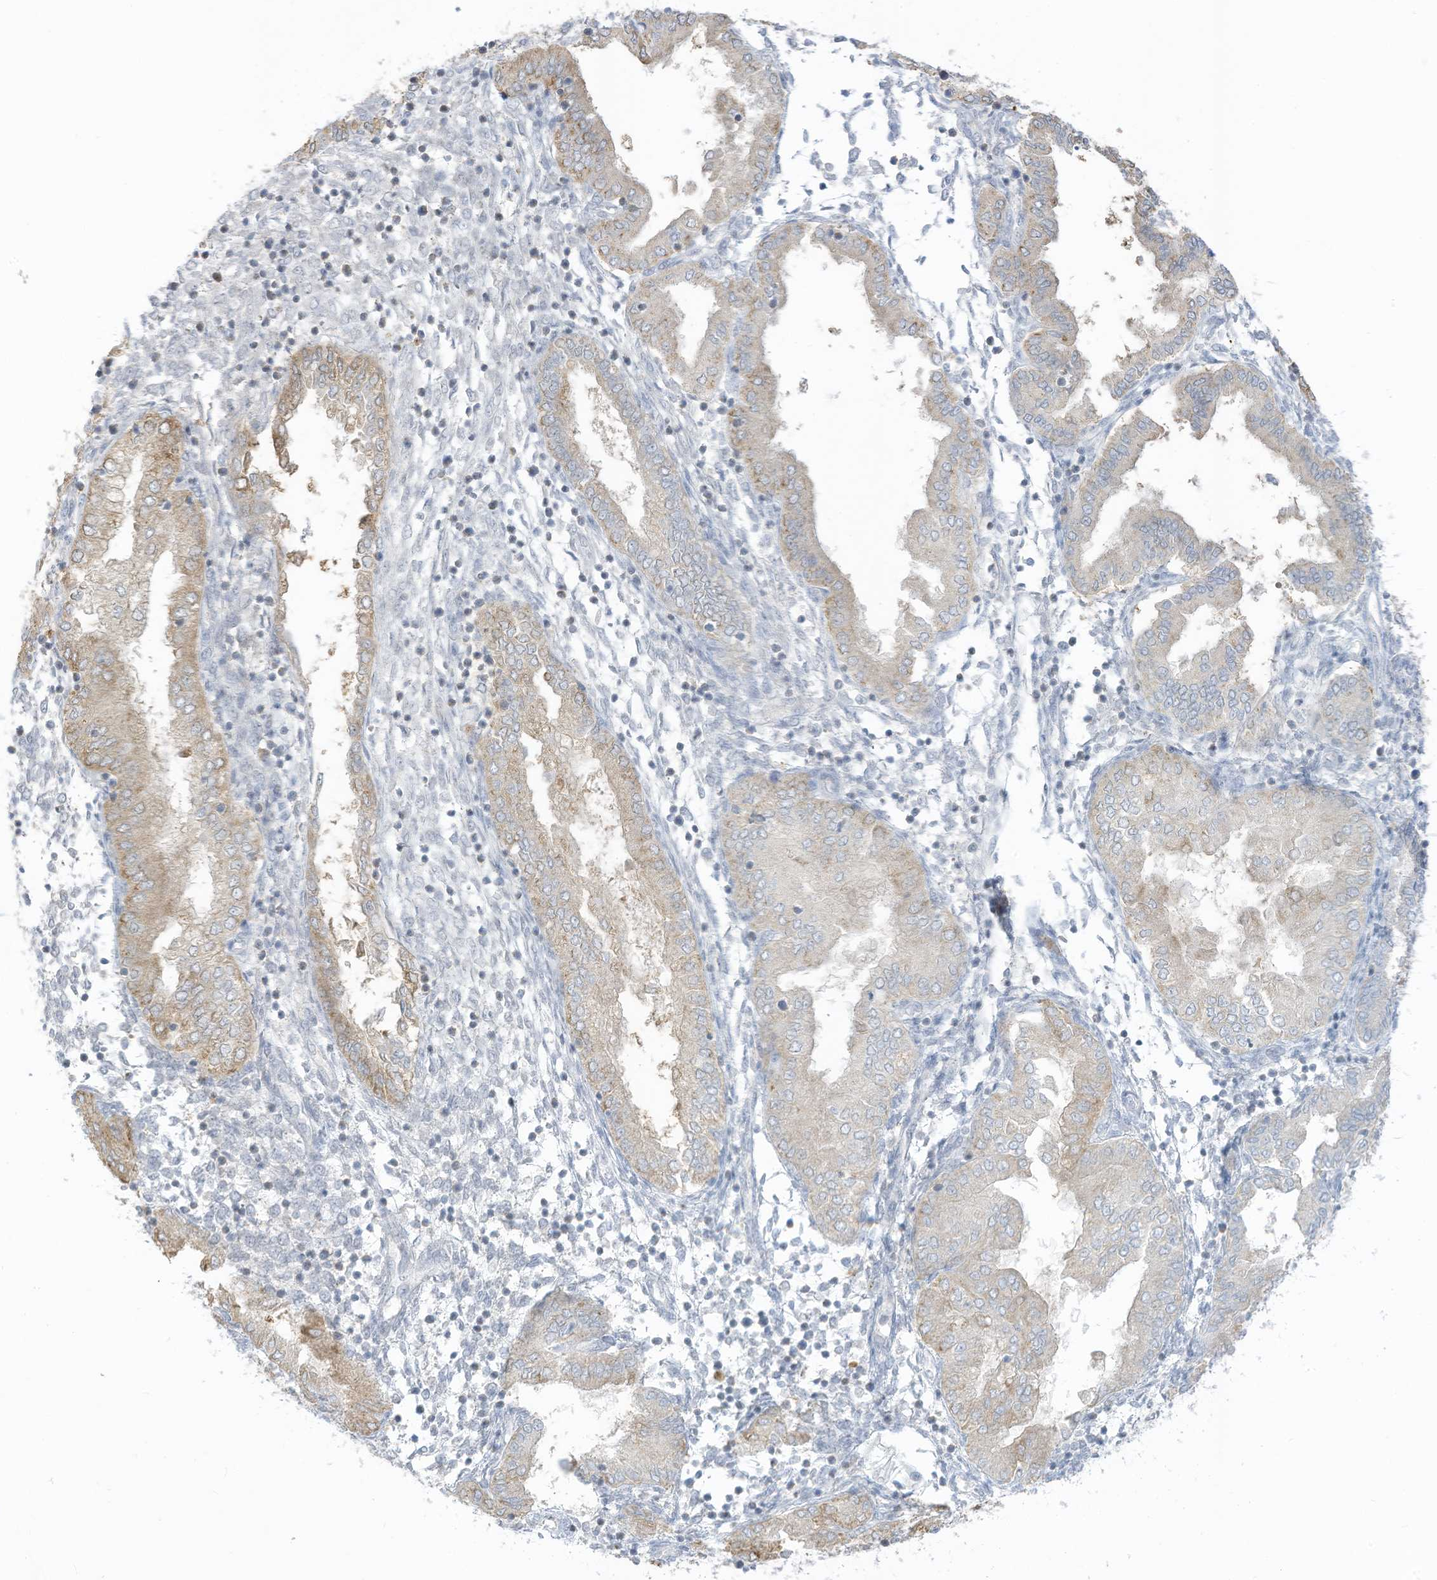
{"staining": {"intensity": "negative", "quantity": "none", "location": "none"}, "tissue": "endometrium", "cell_type": "Cells in endometrial stroma", "image_type": "normal", "snomed": [{"axis": "morphology", "description": "Normal tissue, NOS"}, {"axis": "topography", "description": "Endometrium"}], "caption": "DAB (3,3'-diaminobenzidine) immunohistochemical staining of unremarkable human endometrium demonstrates no significant staining in cells in endometrial stroma.", "gene": "ASPRV1", "patient": {"sex": "female", "age": 53}}